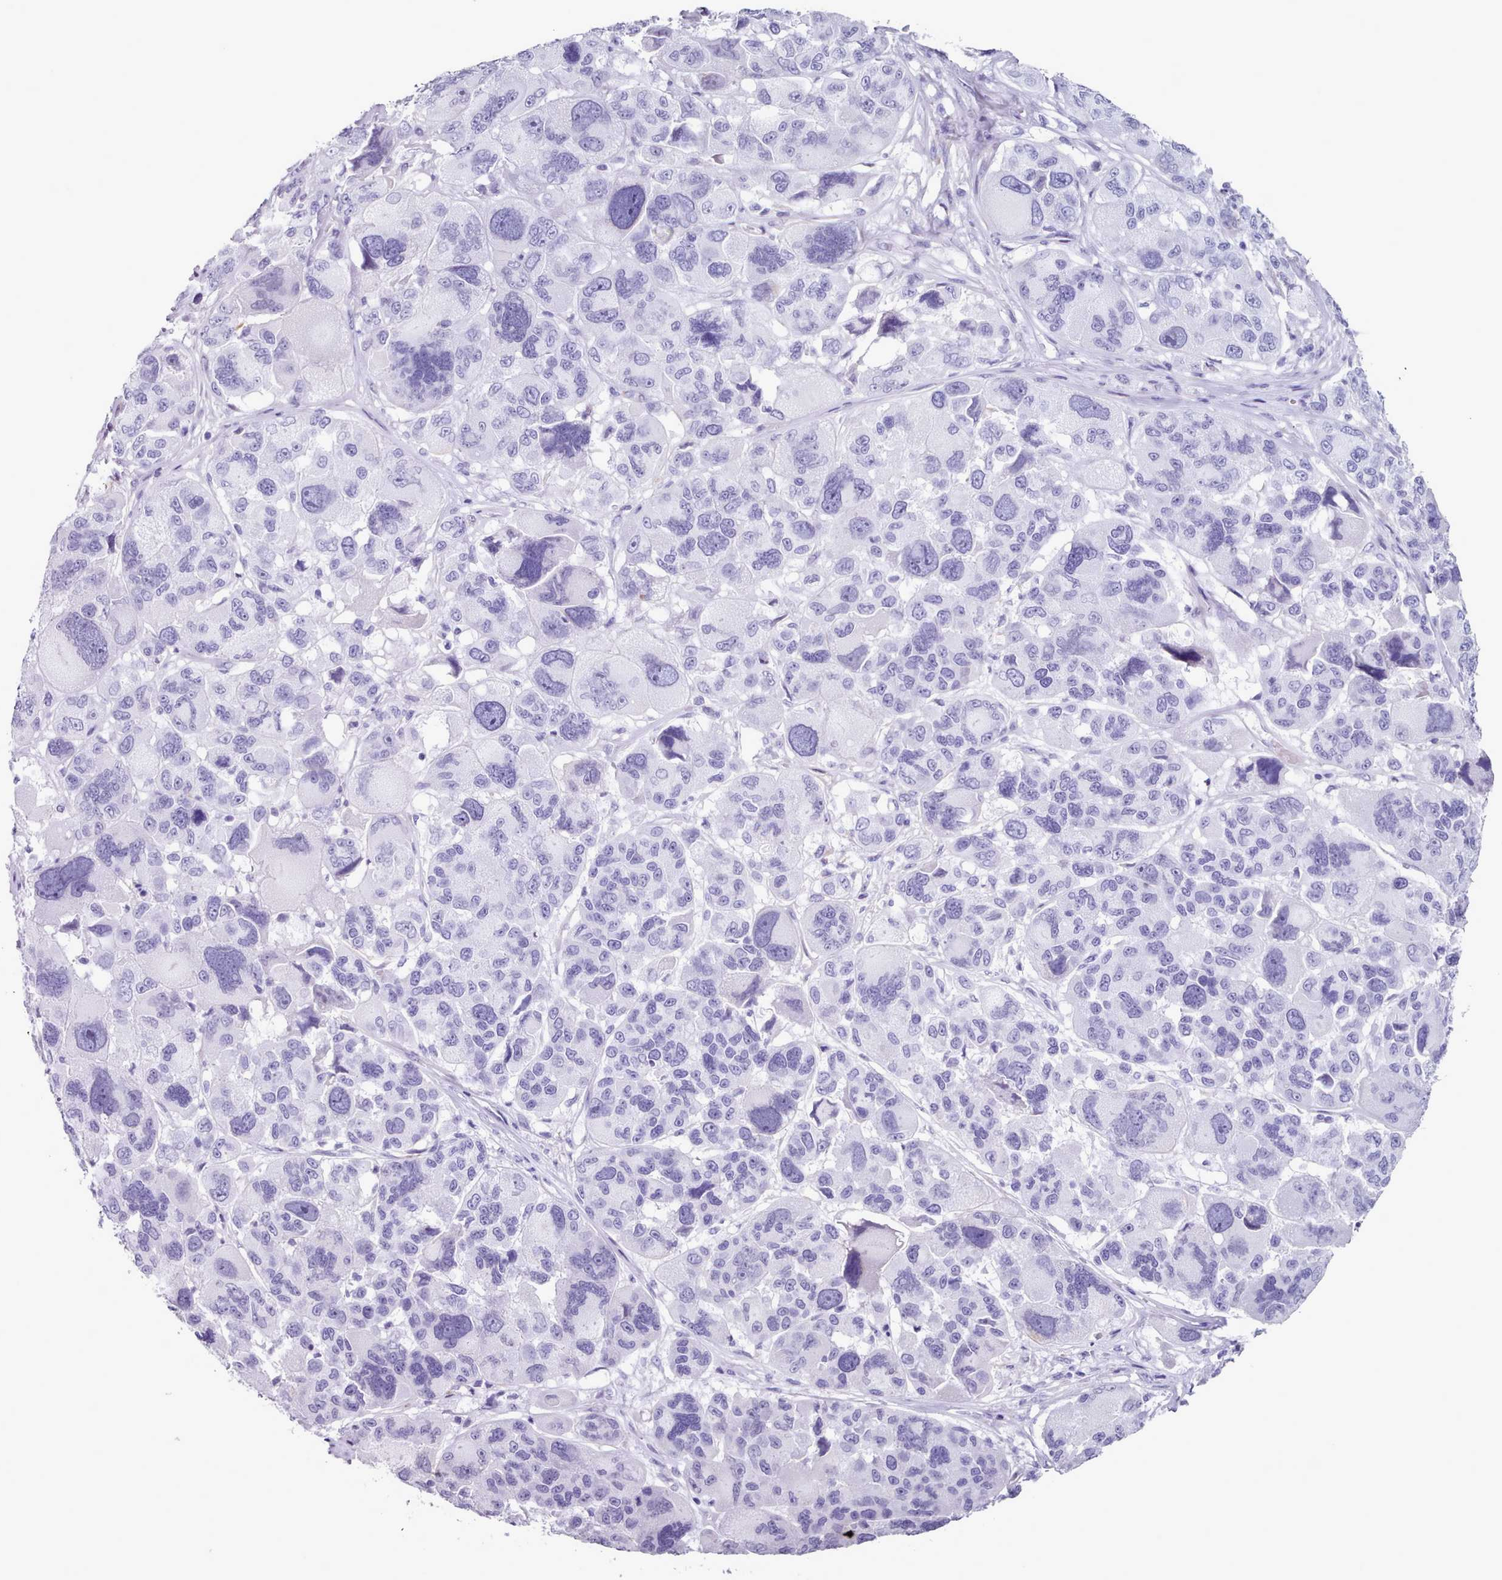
{"staining": {"intensity": "negative", "quantity": "none", "location": "none"}, "tissue": "melanoma", "cell_type": "Tumor cells", "image_type": "cancer", "snomed": [{"axis": "morphology", "description": "Malignant melanoma, NOS"}, {"axis": "topography", "description": "Skin"}], "caption": "The histopathology image reveals no staining of tumor cells in melanoma.", "gene": "FPGS", "patient": {"sex": "female", "age": 66}}